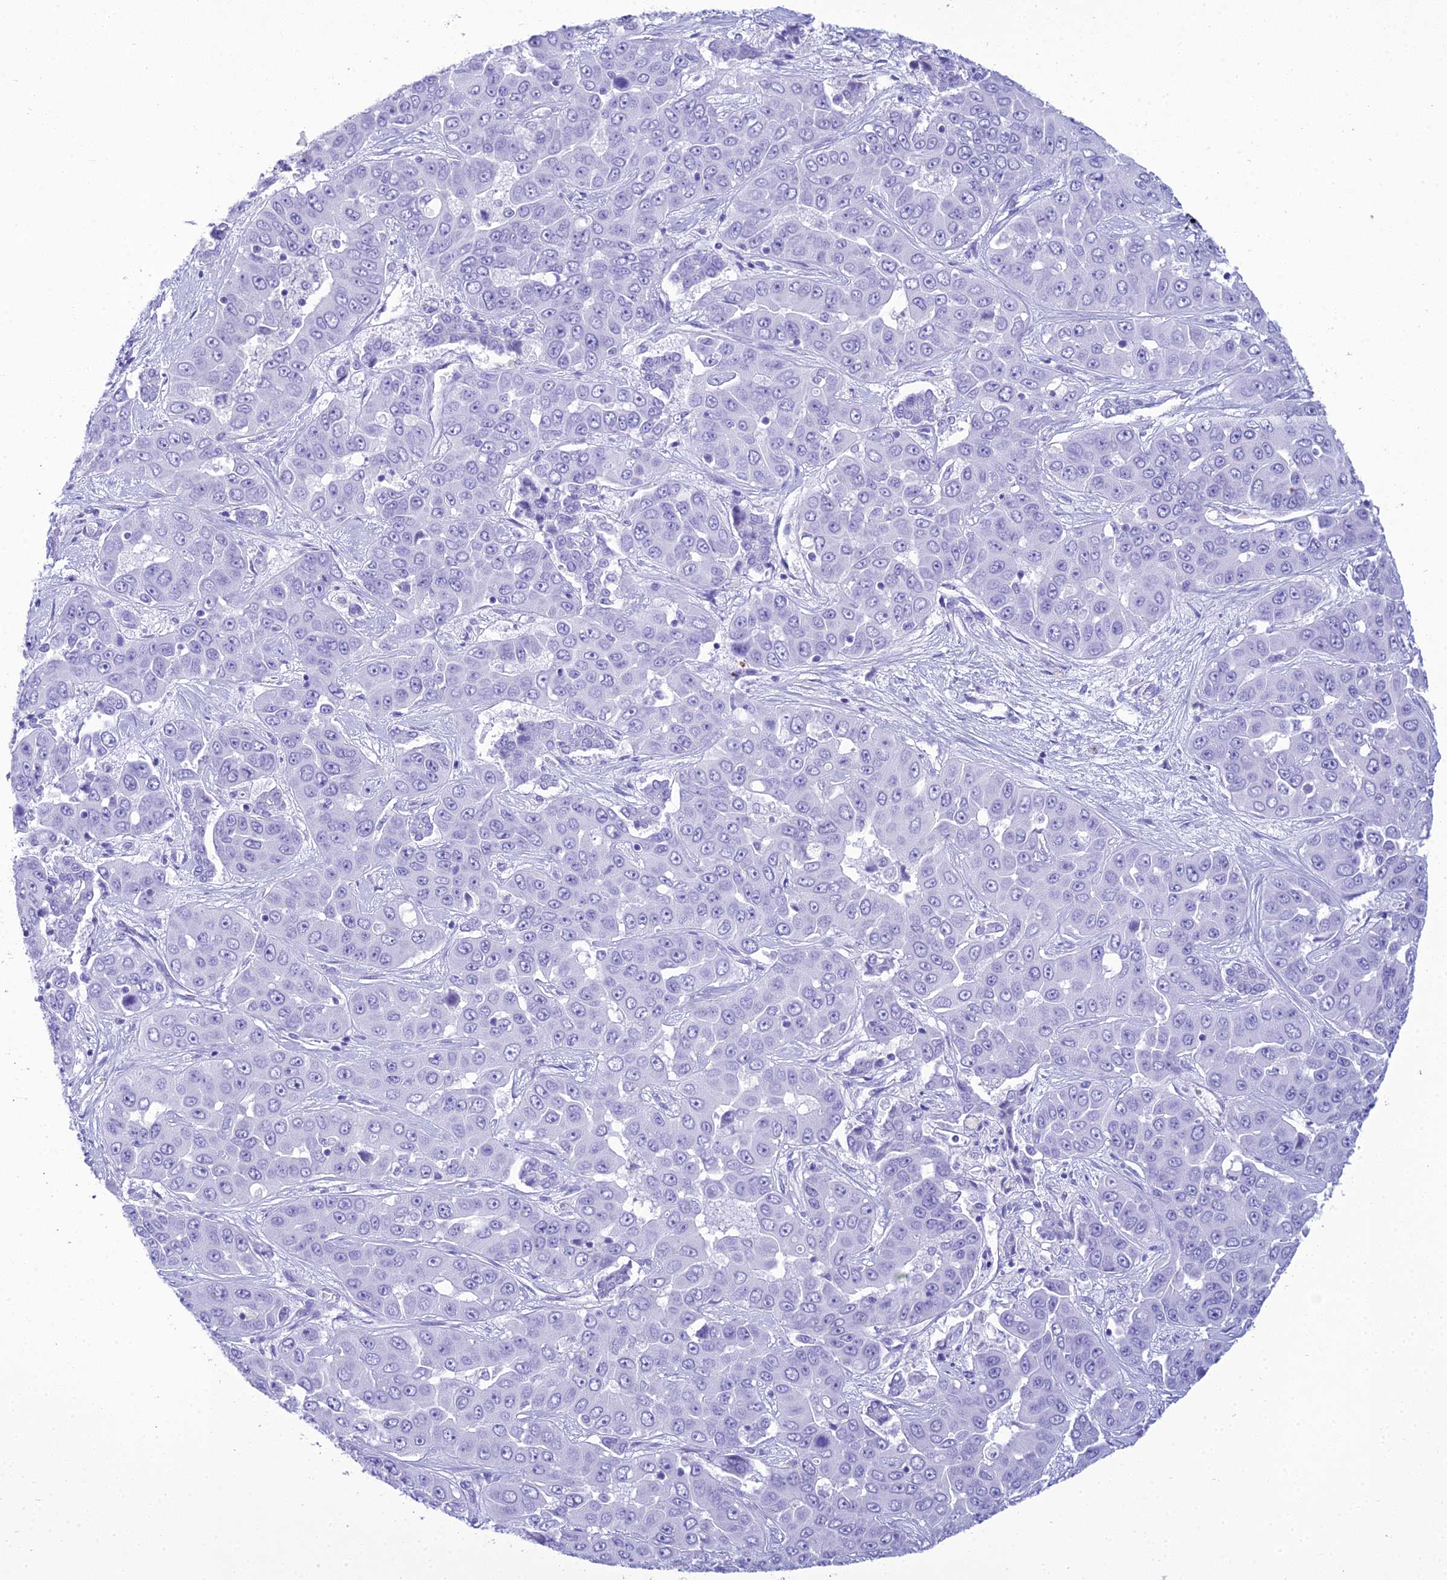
{"staining": {"intensity": "negative", "quantity": "none", "location": "none"}, "tissue": "liver cancer", "cell_type": "Tumor cells", "image_type": "cancer", "snomed": [{"axis": "morphology", "description": "Cholangiocarcinoma"}, {"axis": "topography", "description": "Liver"}], "caption": "A high-resolution image shows immunohistochemistry (IHC) staining of liver cancer, which reveals no significant positivity in tumor cells.", "gene": "ZNF442", "patient": {"sex": "female", "age": 52}}